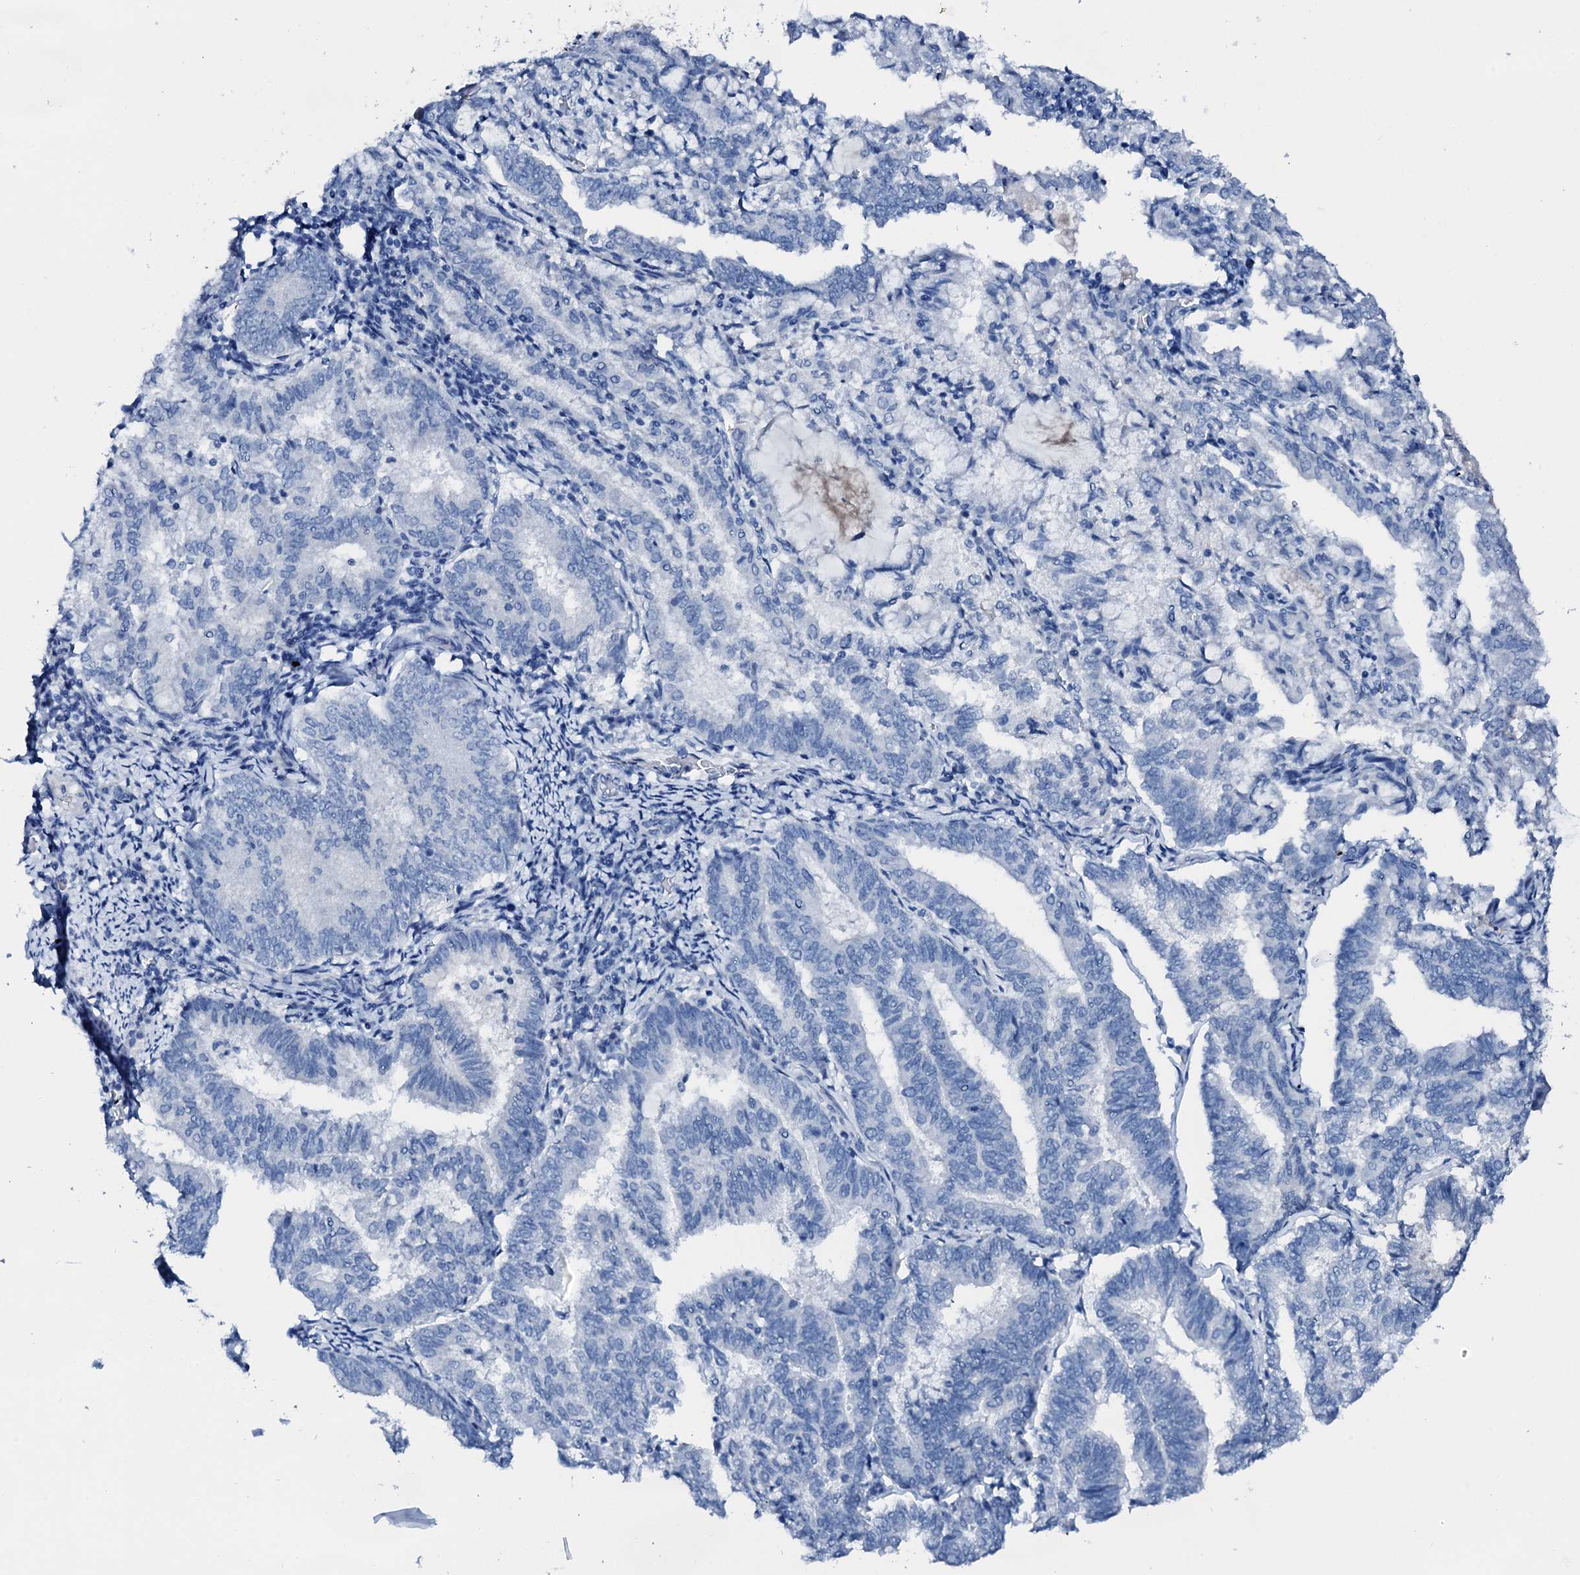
{"staining": {"intensity": "negative", "quantity": "none", "location": "none"}, "tissue": "endometrial cancer", "cell_type": "Tumor cells", "image_type": "cancer", "snomed": [{"axis": "morphology", "description": "Adenocarcinoma, NOS"}, {"axis": "topography", "description": "Endometrium"}], "caption": "Immunohistochemistry (IHC) of human endometrial cancer demonstrates no expression in tumor cells.", "gene": "PTH", "patient": {"sex": "female", "age": 80}}